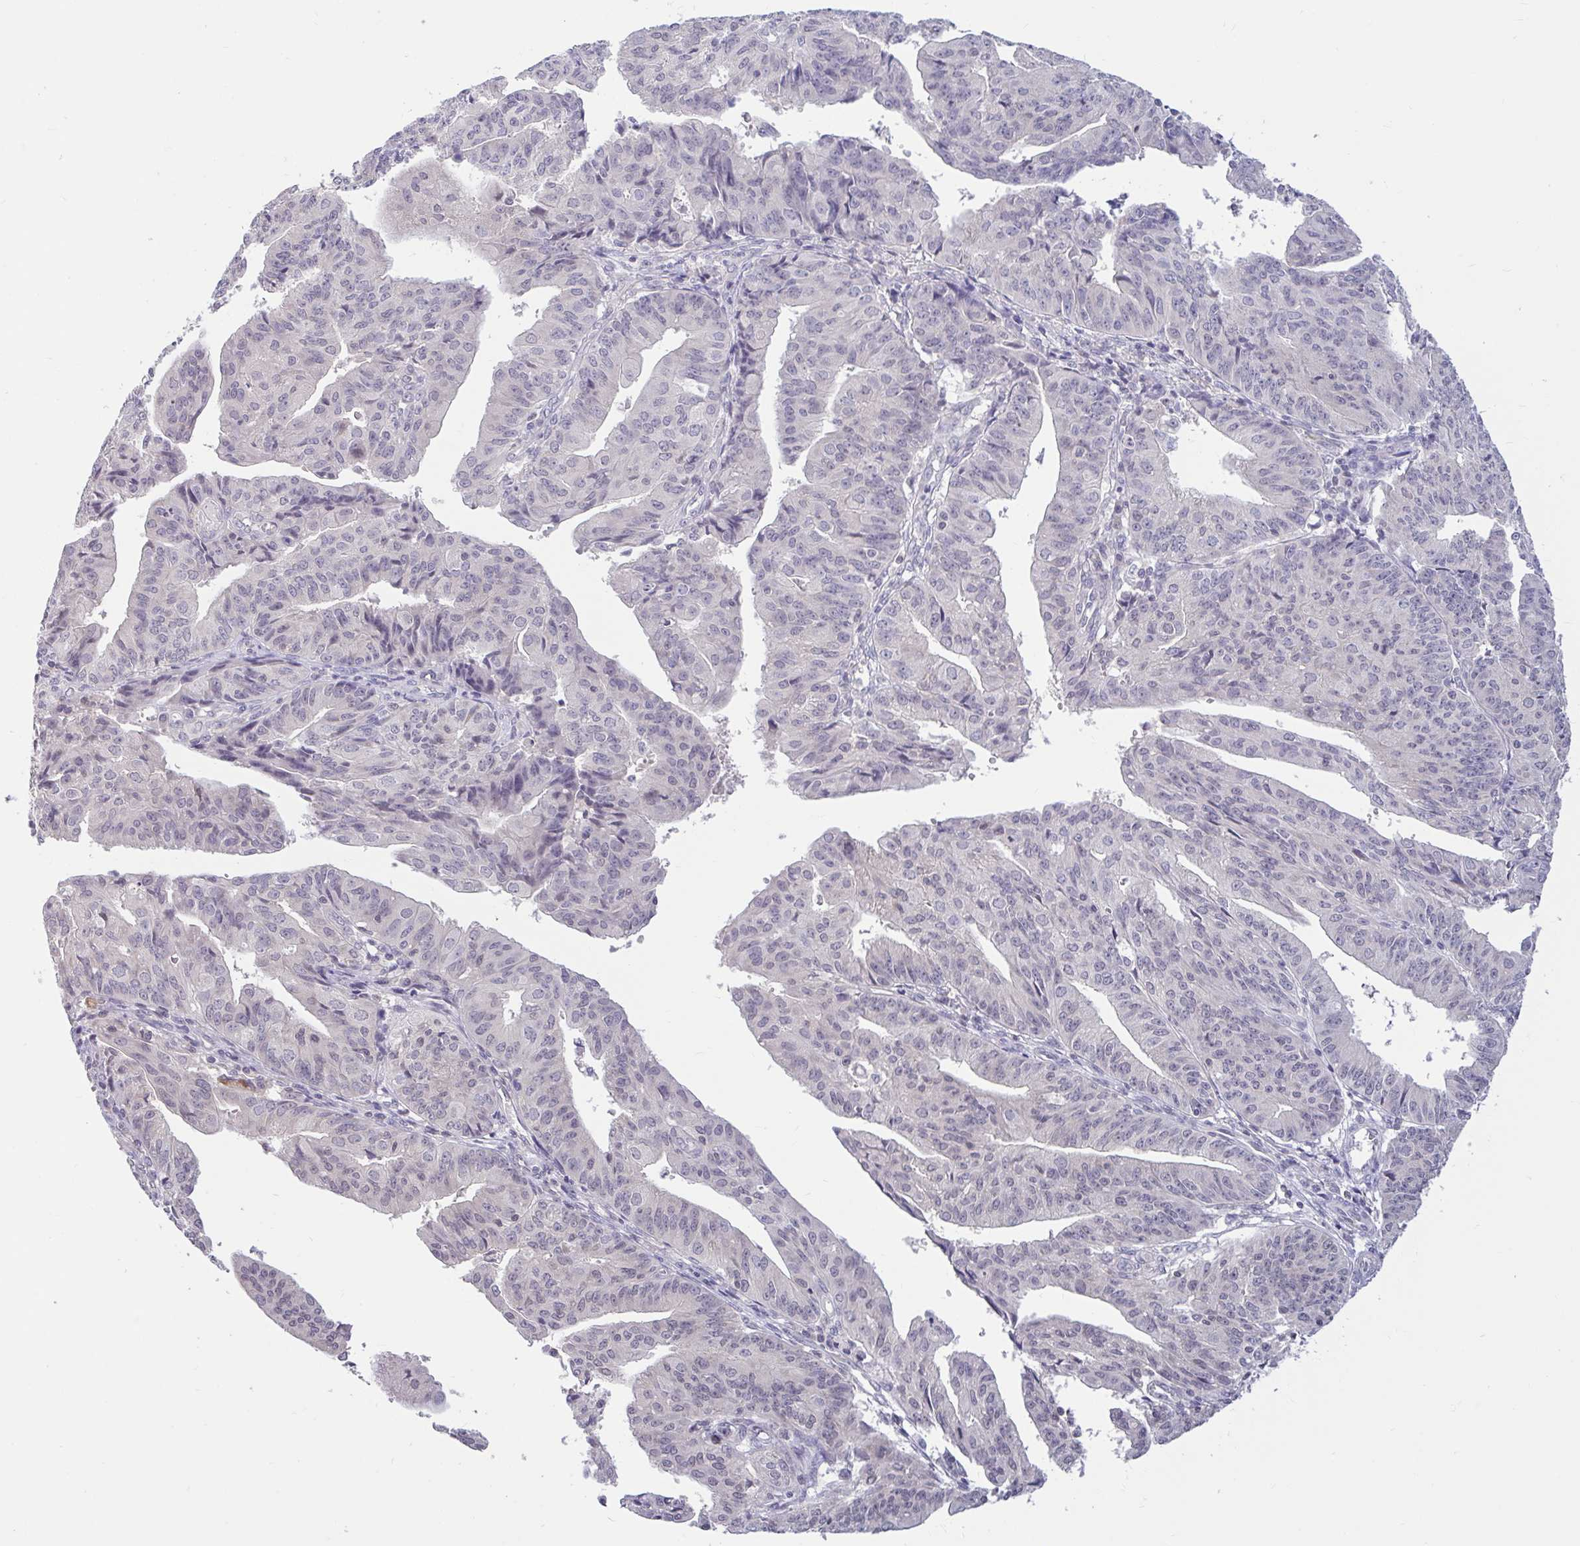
{"staining": {"intensity": "negative", "quantity": "none", "location": "none"}, "tissue": "endometrial cancer", "cell_type": "Tumor cells", "image_type": "cancer", "snomed": [{"axis": "morphology", "description": "Adenocarcinoma, NOS"}, {"axis": "topography", "description": "Endometrium"}], "caption": "DAB immunohistochemical staining of human adenocarcinoma (endometrial) shows no significant positivity in tumor cells.", "gene": "ARPP19", "patient": {"sex": "female", "age": 56}}